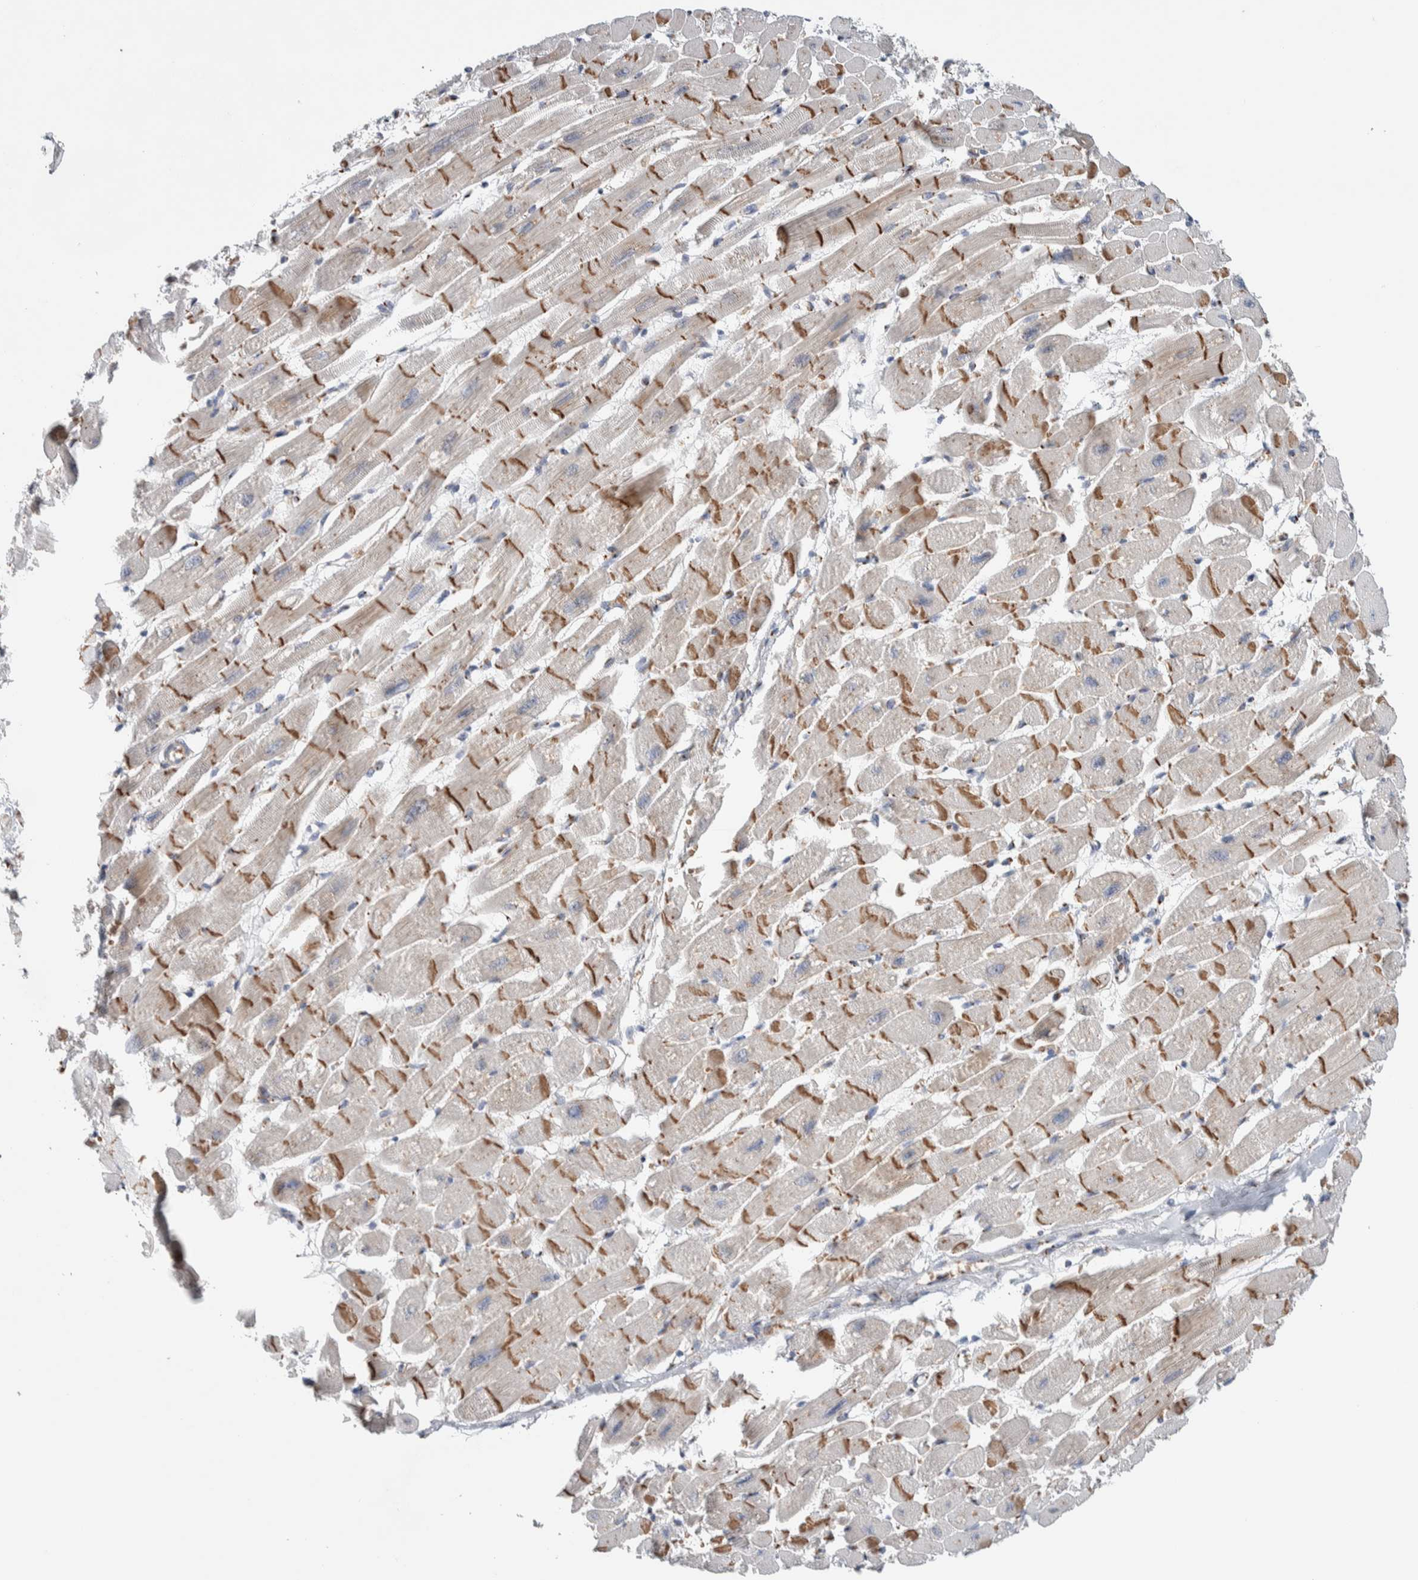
{"staining": {"intensity": "moderate", "quantity": "25%-75%", "location": "cytoplasmic/membranous"}, "tissue": "heart muscle", "cell_type": "Cardiomyocytes", "image_type": "normal", "snomed": [{"axis": "morphology", "description": "Normal tissue, NOS"}, {"axis": "topography", "description": "Heart"}], "caption": "Unremarkable heart muscle was stained to show a protein in brown. There is medium levels of moderate cytoplasmic/membranous expression in approximately 25%-75% of cardiomyocytes. The staining was performed using DAB, with brown indicating positive protein expression. Nuclei are stained blue with hematoxylin.", "gene": "SLC38A10", "patient": {"sex": "female", "age": 54}}